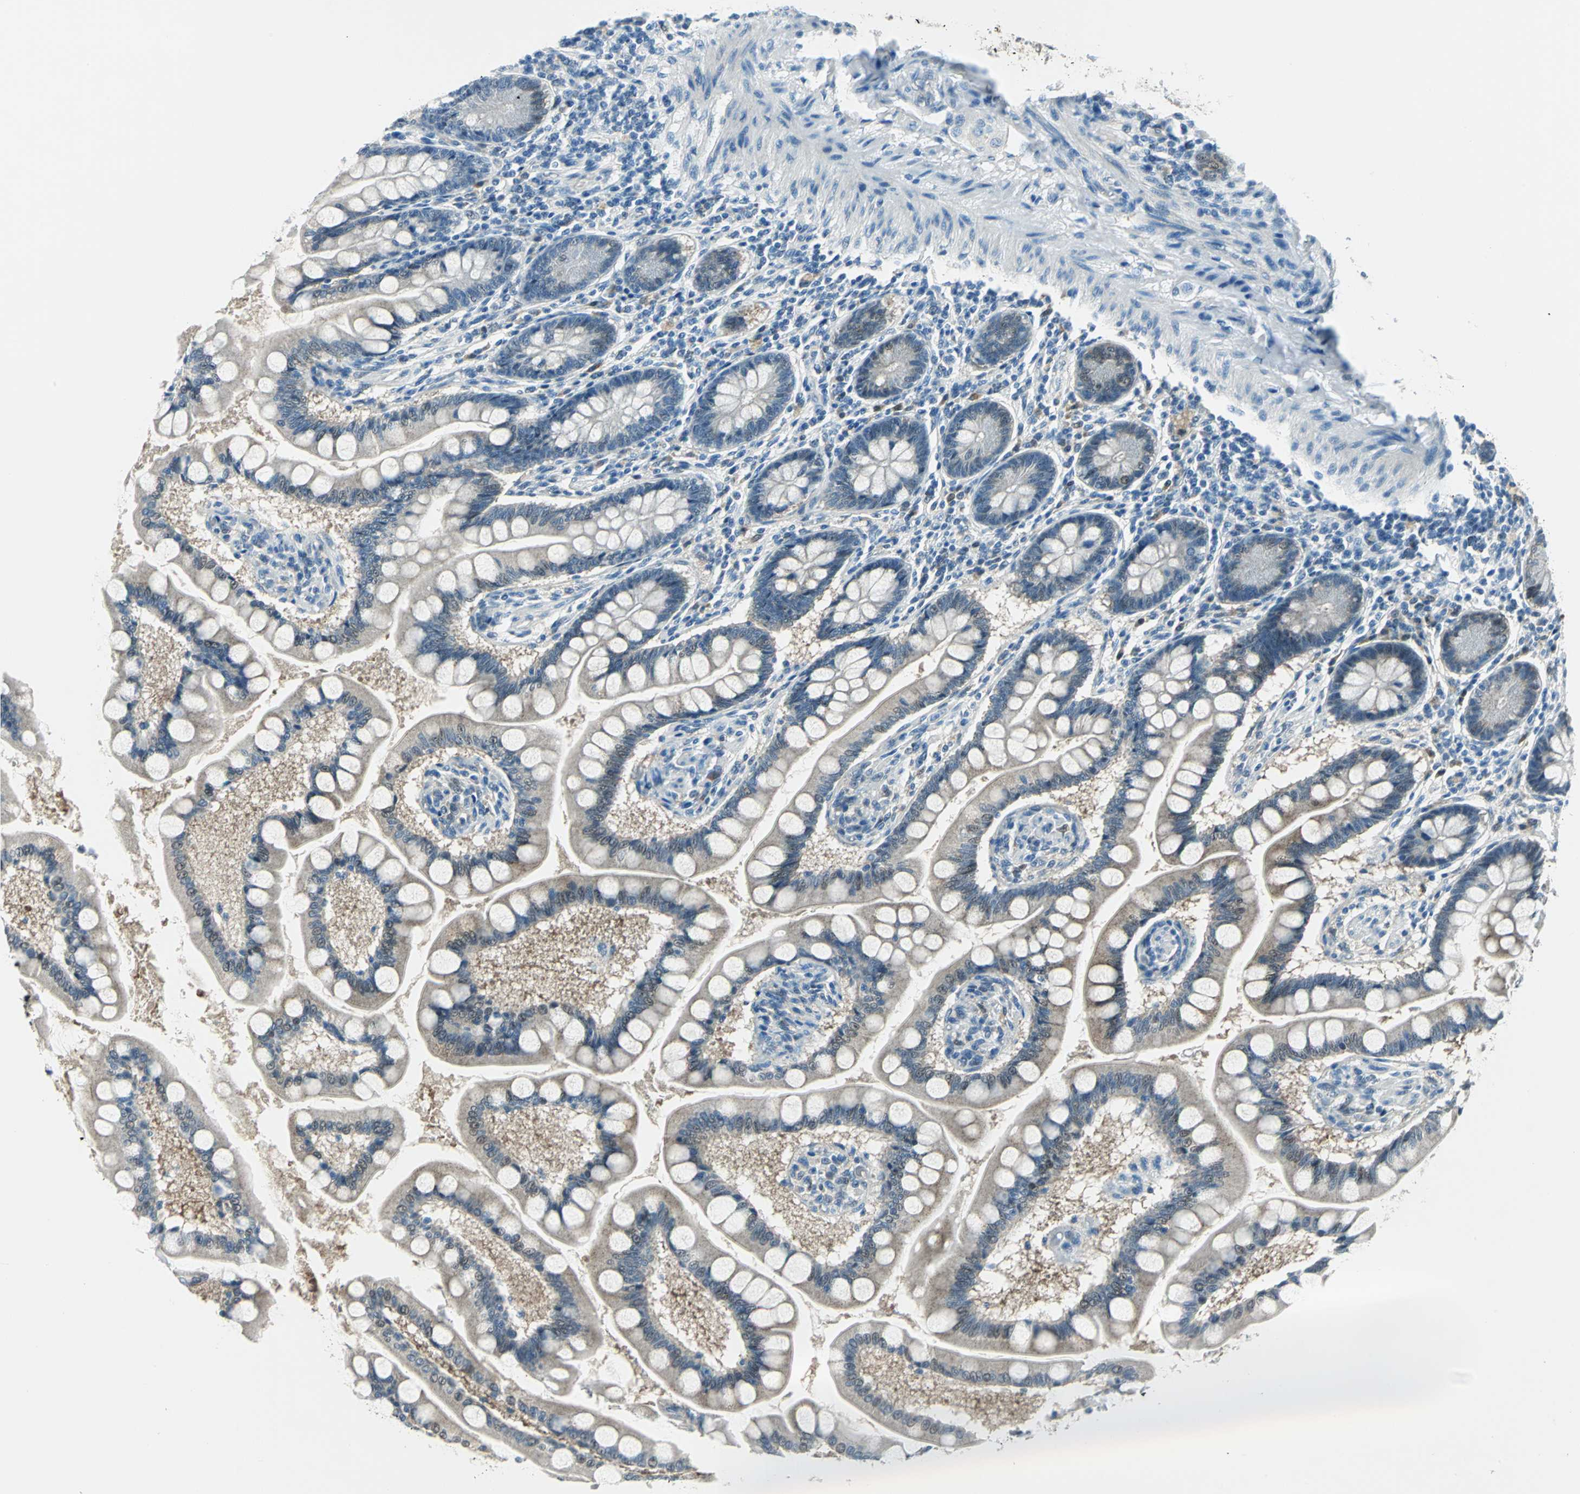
{"staining": {"intensity": "strong", "quantity": ">75%", "location": "cytoplasmic/membranous,nuclear"}, "tissue": "small intestine", "cell_type": "Glandular cells", "image_type": "normal", "snomed": [{"axis": "morphology", "description": "Normal tissue, NOS"}, {"axis": "topography", "description": "Small intestine"}], "caption": "Protein analysis of normal small intestine displays strong cytoplasmic/membranous,nuclear positivity in approximately >75% of glandular cells. The staining is performed using DAB brown chromogen to label protein expression. The nuclei are counter-stained blue using hematoxylin.", "gene": "AKR1A1", "patient": {"sex": "male", "age": 41}}